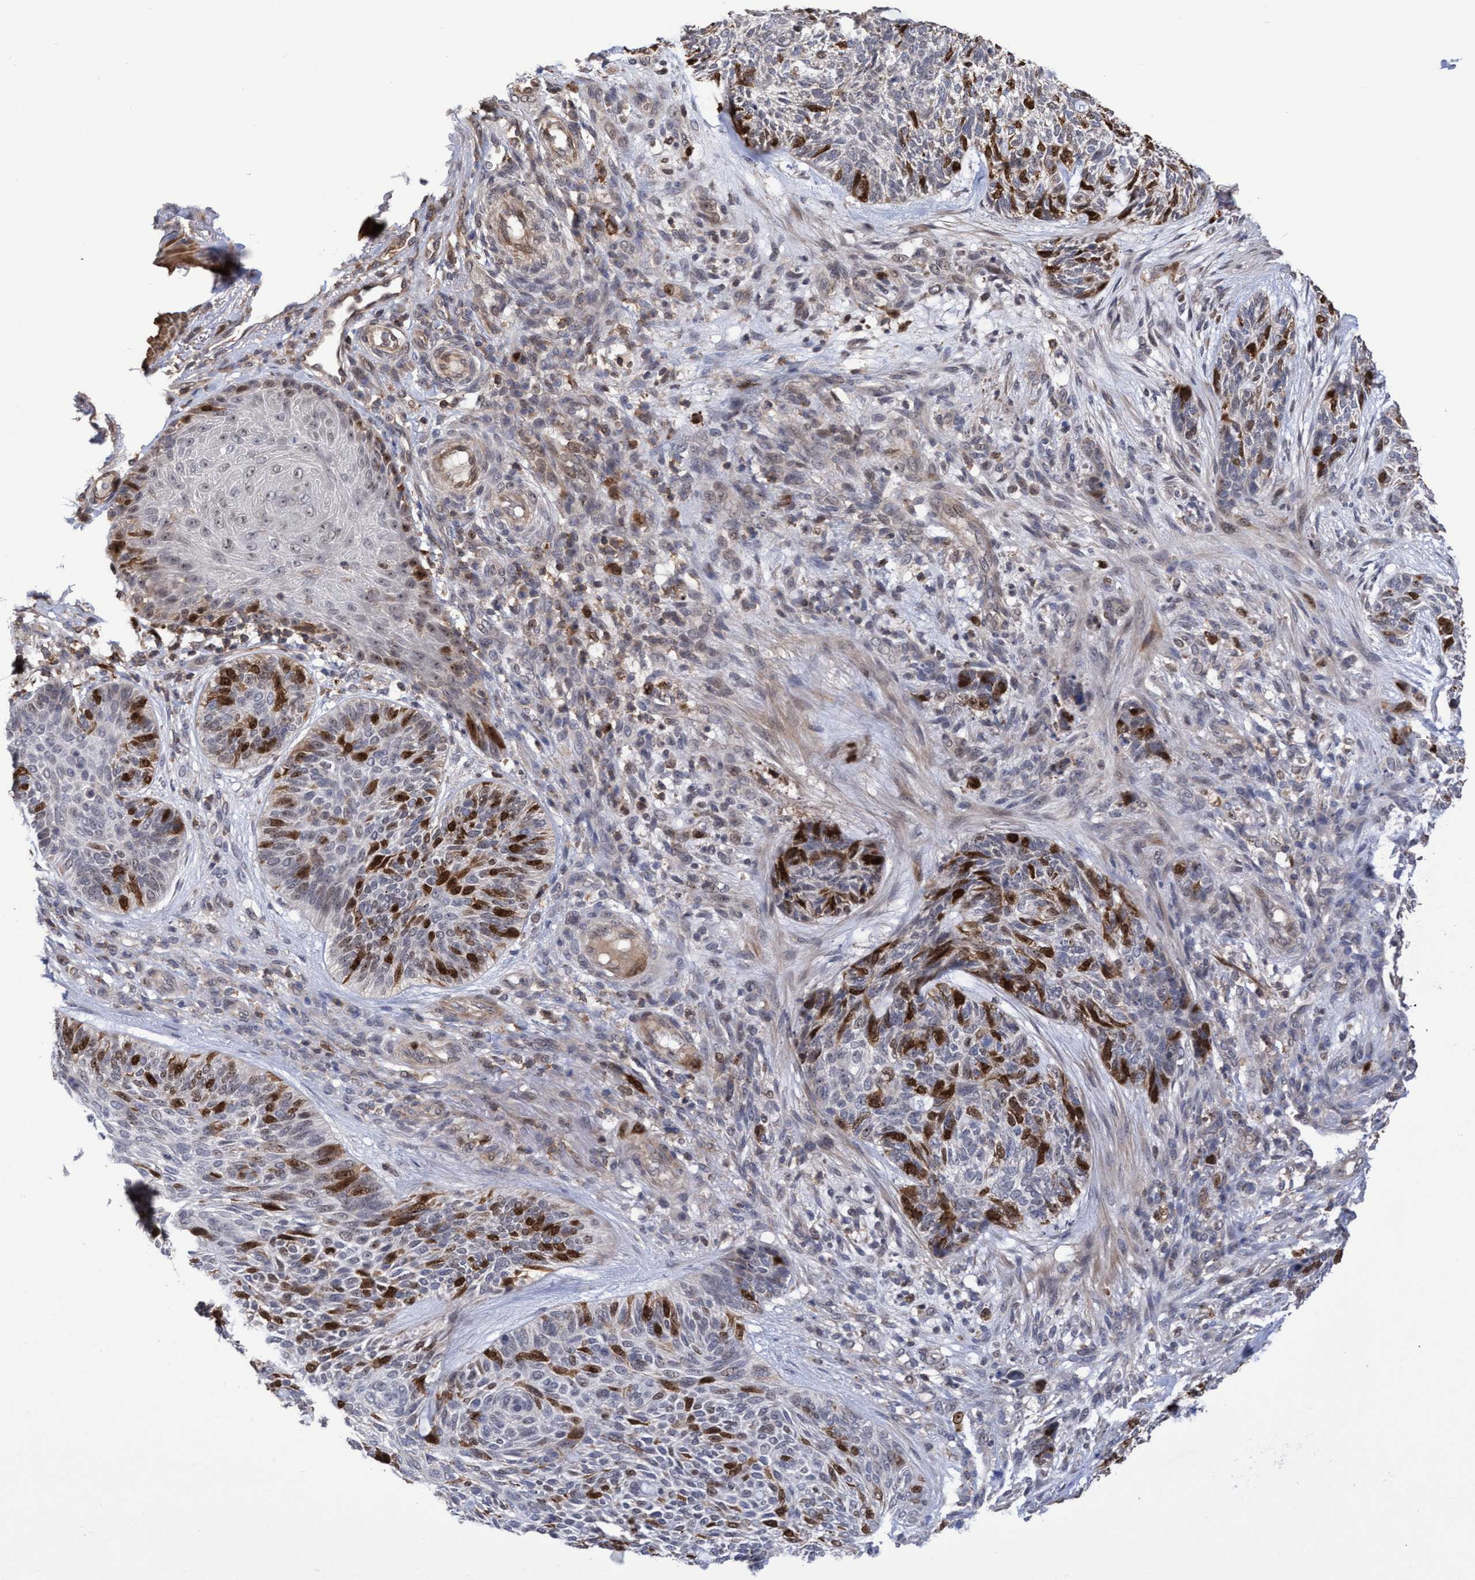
{"staining": {"intensity": "strong", "quantity": "25%-75%", "location": "nuclear"}, "tissue": "skin cancer", "cell_type": "Tumor cells", "image_type": "cancer", "snomed": [{"axis": "morphology", "description": "Basal cell carcinoma"}, {"axis": "topography", "description": "Skin"}], "caption": "This is an image of immunohistochemistry (IHC) staining of basal cell carcinoma (skin), which shows strong positivity in the nuclear of tumor cells.", "gene": "SLBP", "patient": {"sex": "male", "age": 55}}